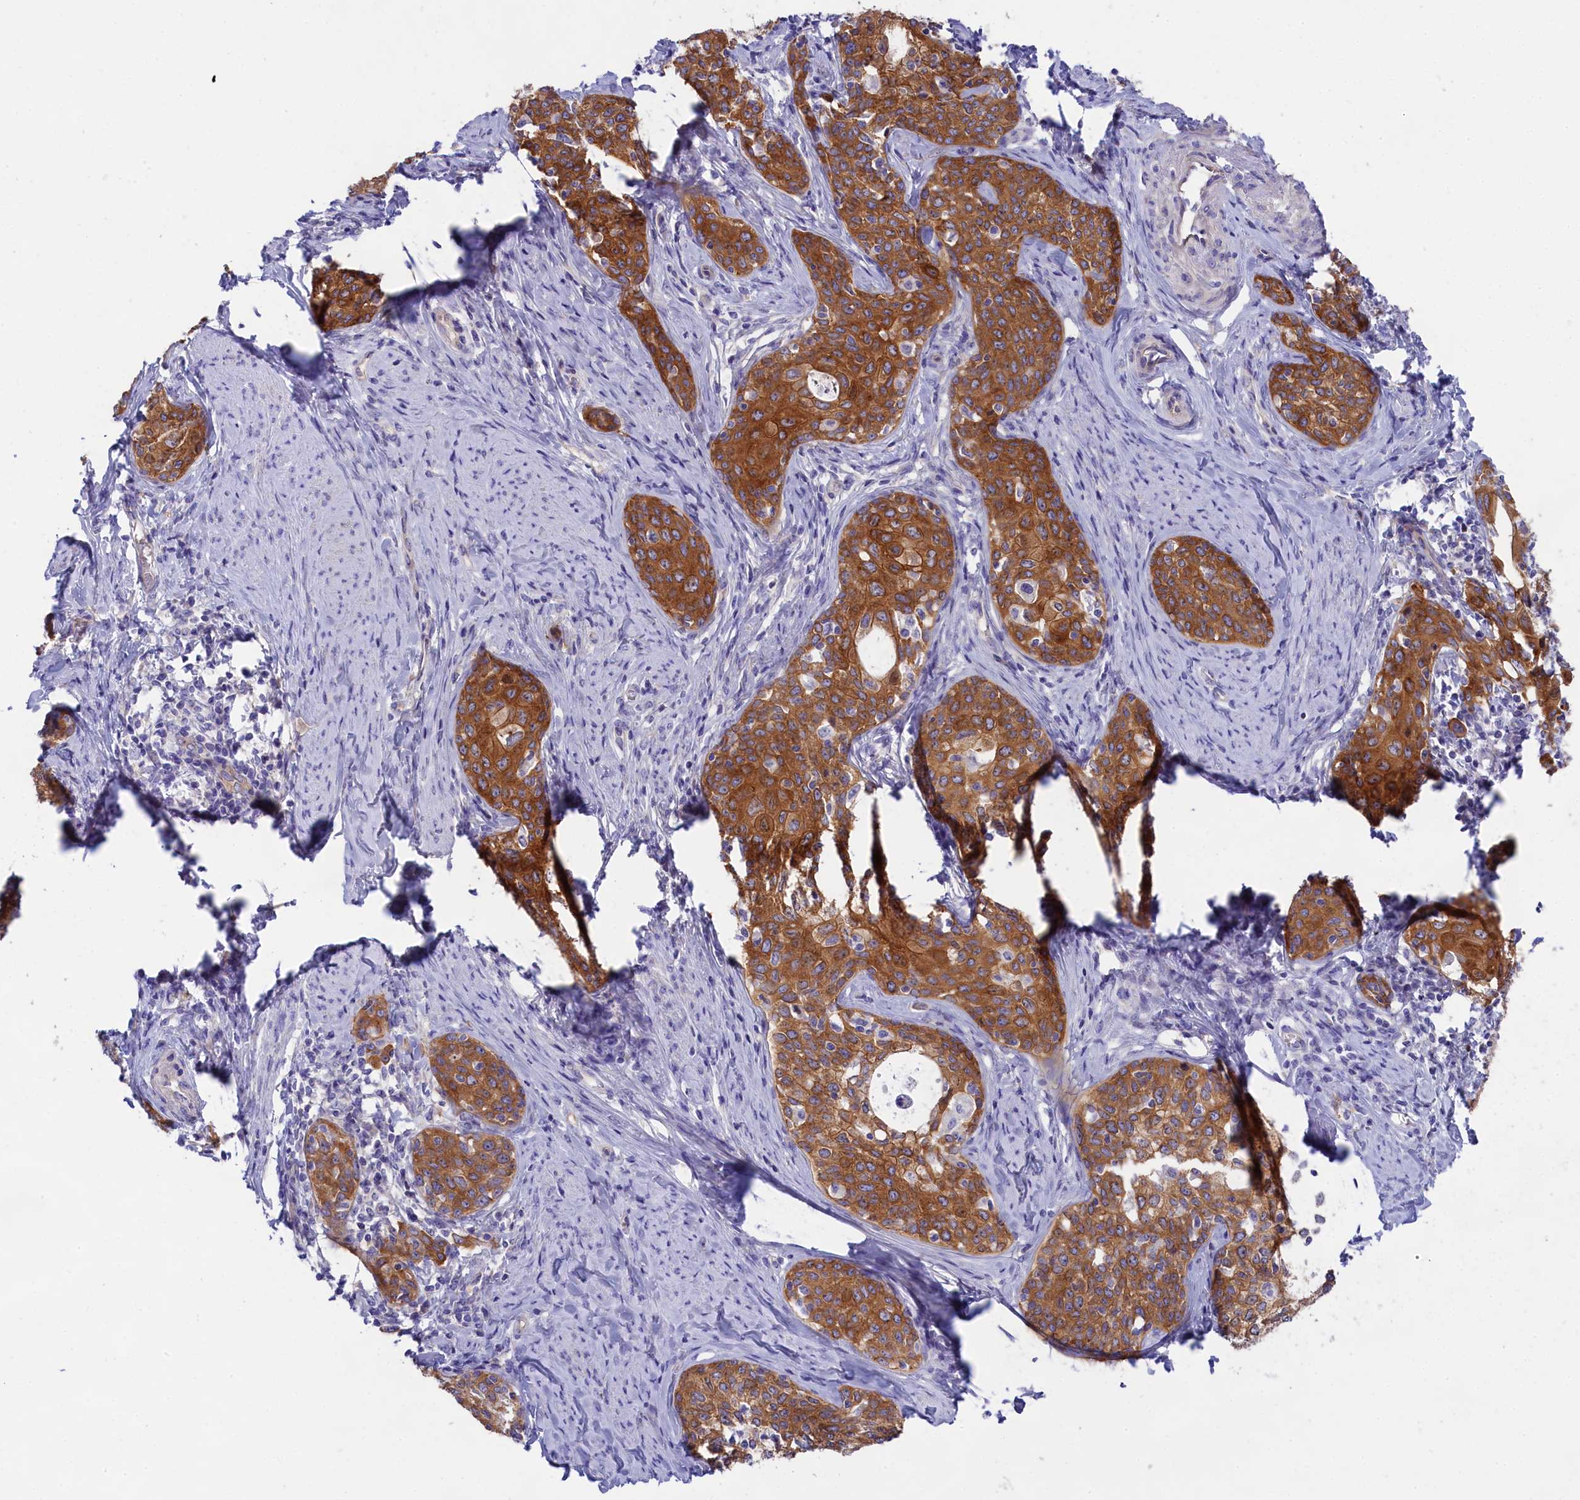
{"staining": {"intensity": "strong", "quantity": ">75%", "location": "cytoplasmic/membranous"}, "tissue": "cervical cancer", "cell_type": "Tumor cells", "image_type": "cancer", "snomed": [{"axis": "morphology", "description": "Squamous cell carcinoma, NOS"}, {"axis": "morphology", "description": "Adenocarcinoma, NOS"}, {"axis": "topography", "description": "Cervix"}], "caption": "Approximately >75% of tumor cells in squamous cell carcinoma (cervical) reveal strong cytoplasmic/membranous protein positivity as visualized by brown immunohistochemical staining.", "gene": "PPP1R13L", "patient": {"sex": "female", "age": 52}}